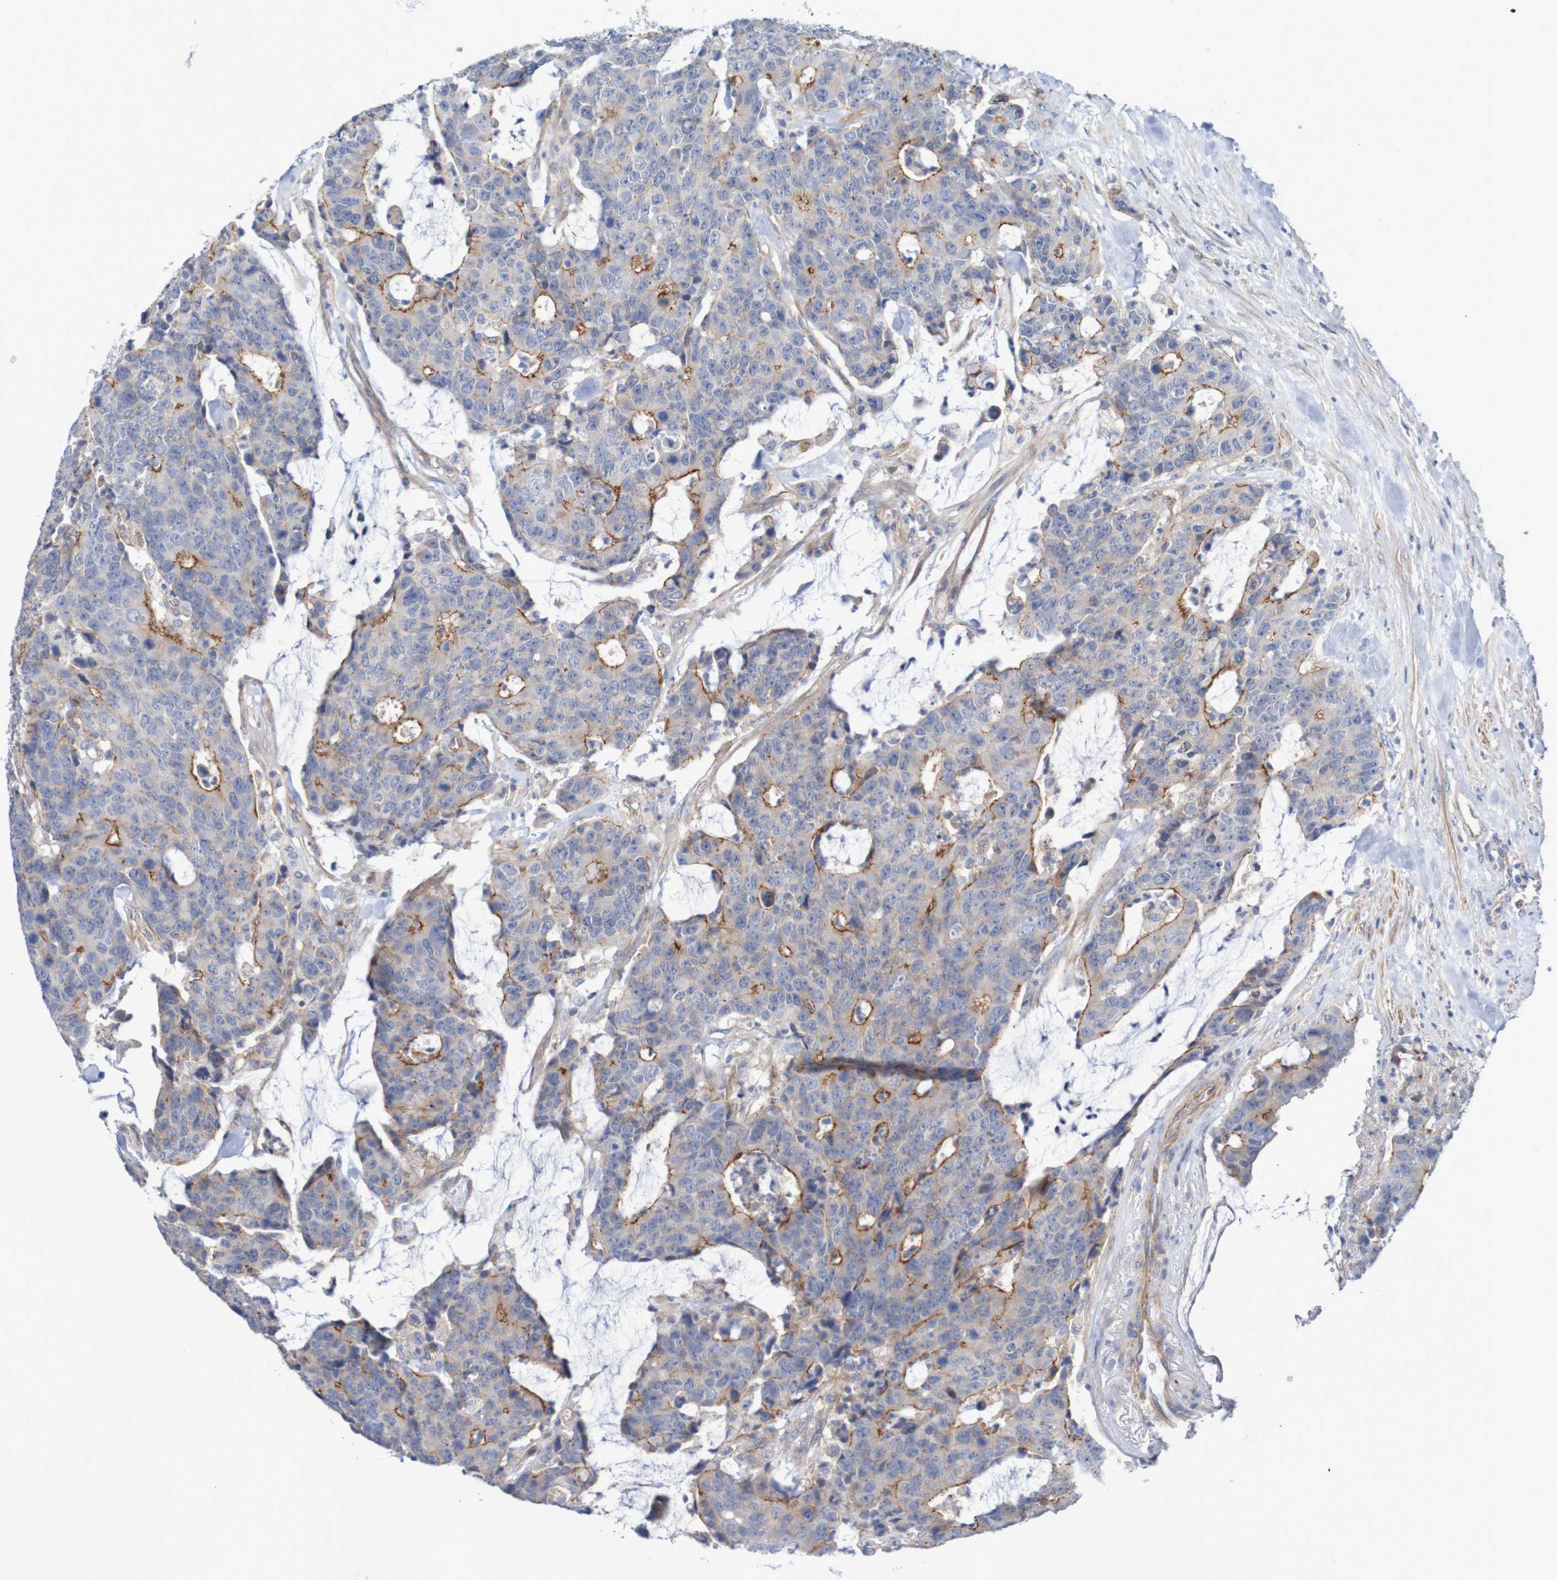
{"staining": {"intensity": "moderate", "quantity": "25%-75%", "location": "cytoplasmic/membranous"}, "tissue": "colorectal cancer", "cell_type": "Tumor cells", "image_type": "cancer", "snomed": [{"axis": "morphology", "description": "Adenocarcinoma, NOS"}, {"axis": "topography", "description": "Colon"}], "caption": "Immunohistochemical staining of human colorectal adenocarcinoma exhibits medium levels of moderate cytoplasmic/membranous staining in about 25%-75% of tumor cells. The protein is stained brown, and the nuclei are stained in blue (DAB IHC with brightfield microscopy, high magnification).", "gene": "NECTIN2", "patient": {"sex": "female", "age": 86}}